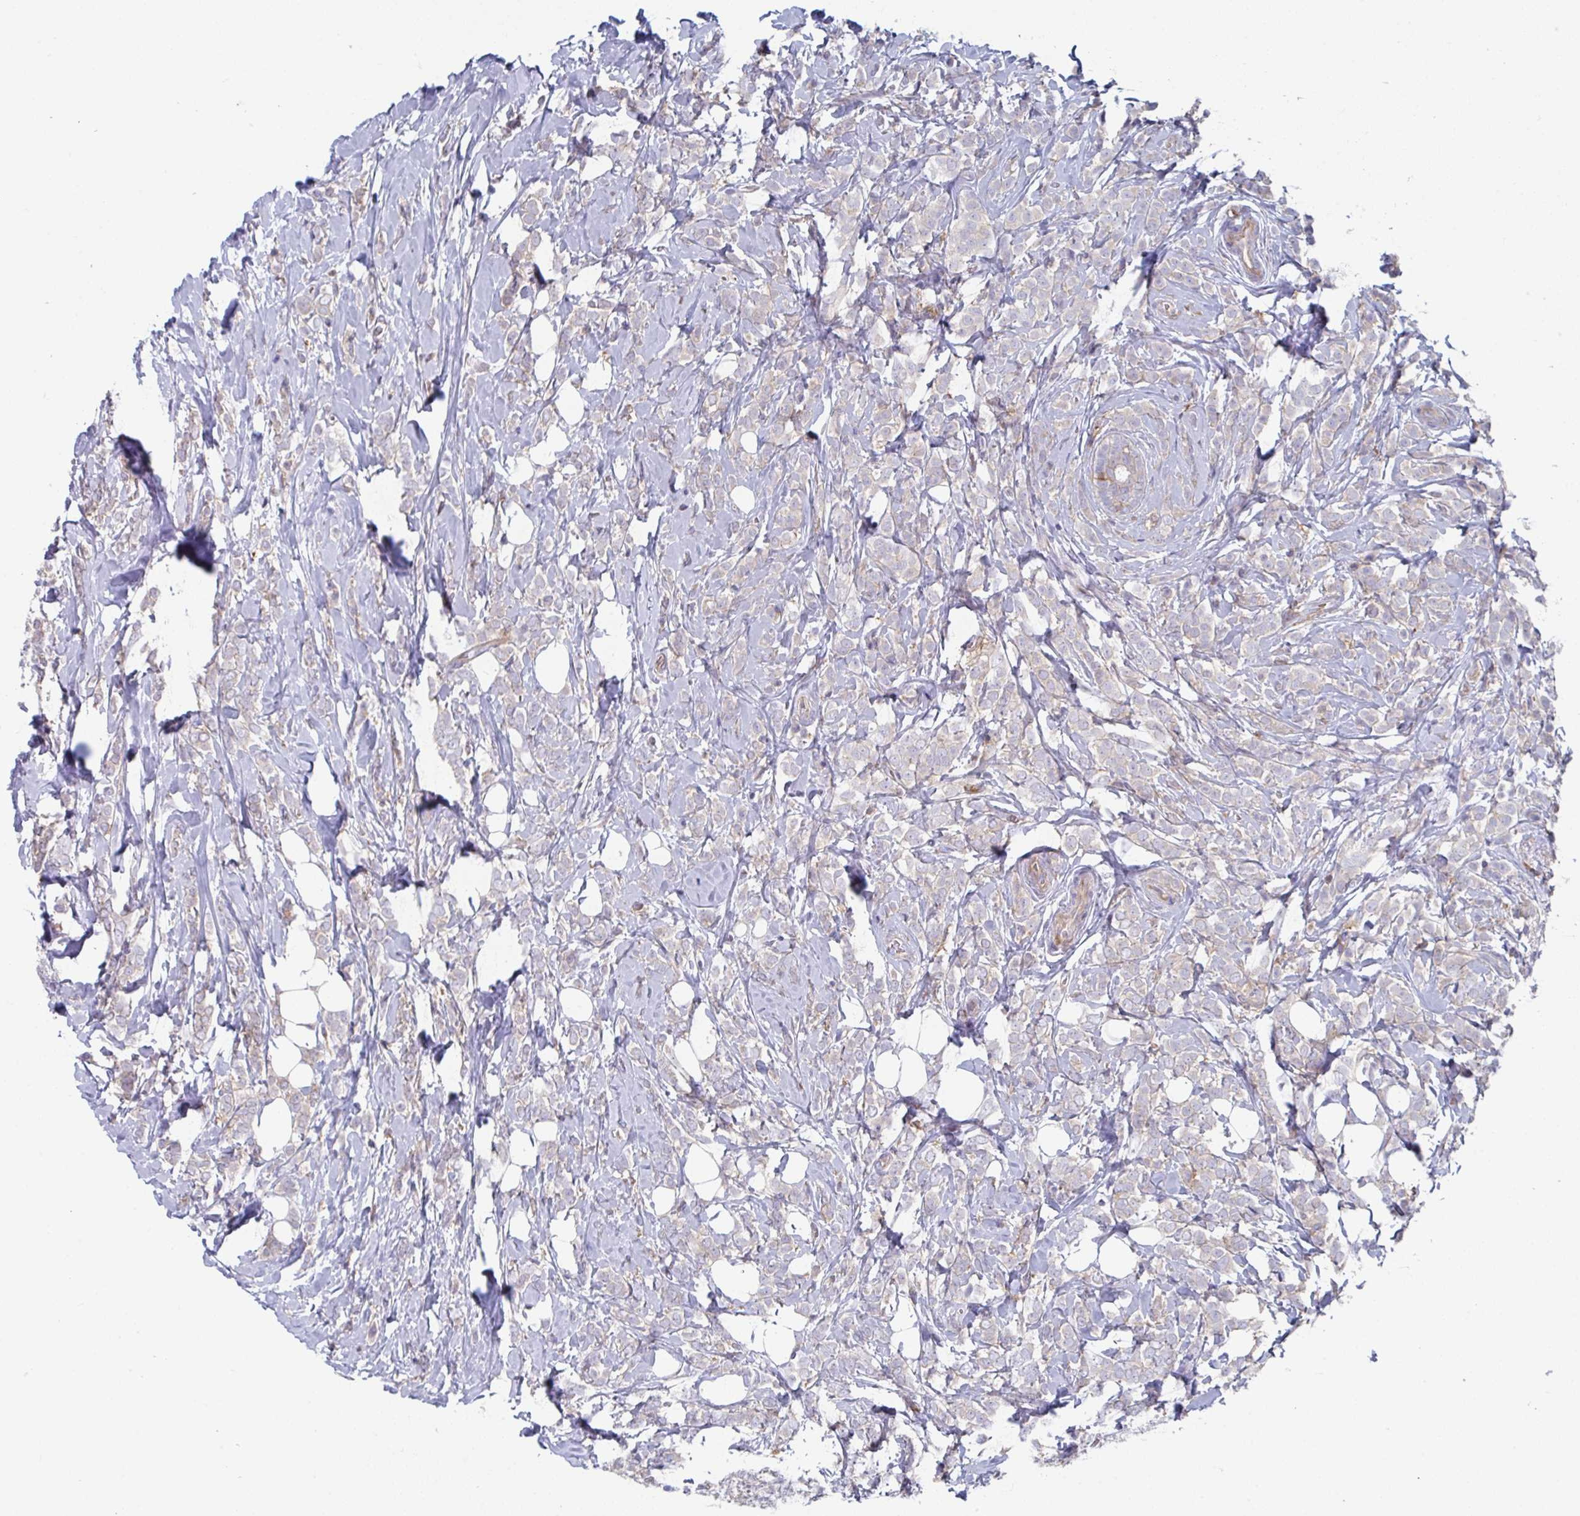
{"staining": {"intensity": "negative", "quantity": "none", "location": "none"}, "tissue": "breast cancer", "cell_type": "Tumor cells", "image_type": "cancer", "snomed": [{"axis": "morphology", "description": "Lobular carcinoma"}, {"axis": "topography", "description": "Breast"}], "caption": "A high-resolution histopathology image shows IHC staining of breast lobular carcinoma, which shows no significant positivity in tumor cells.", "gene": "DISP2", "patient": {"sex": "female", "age": 49}}